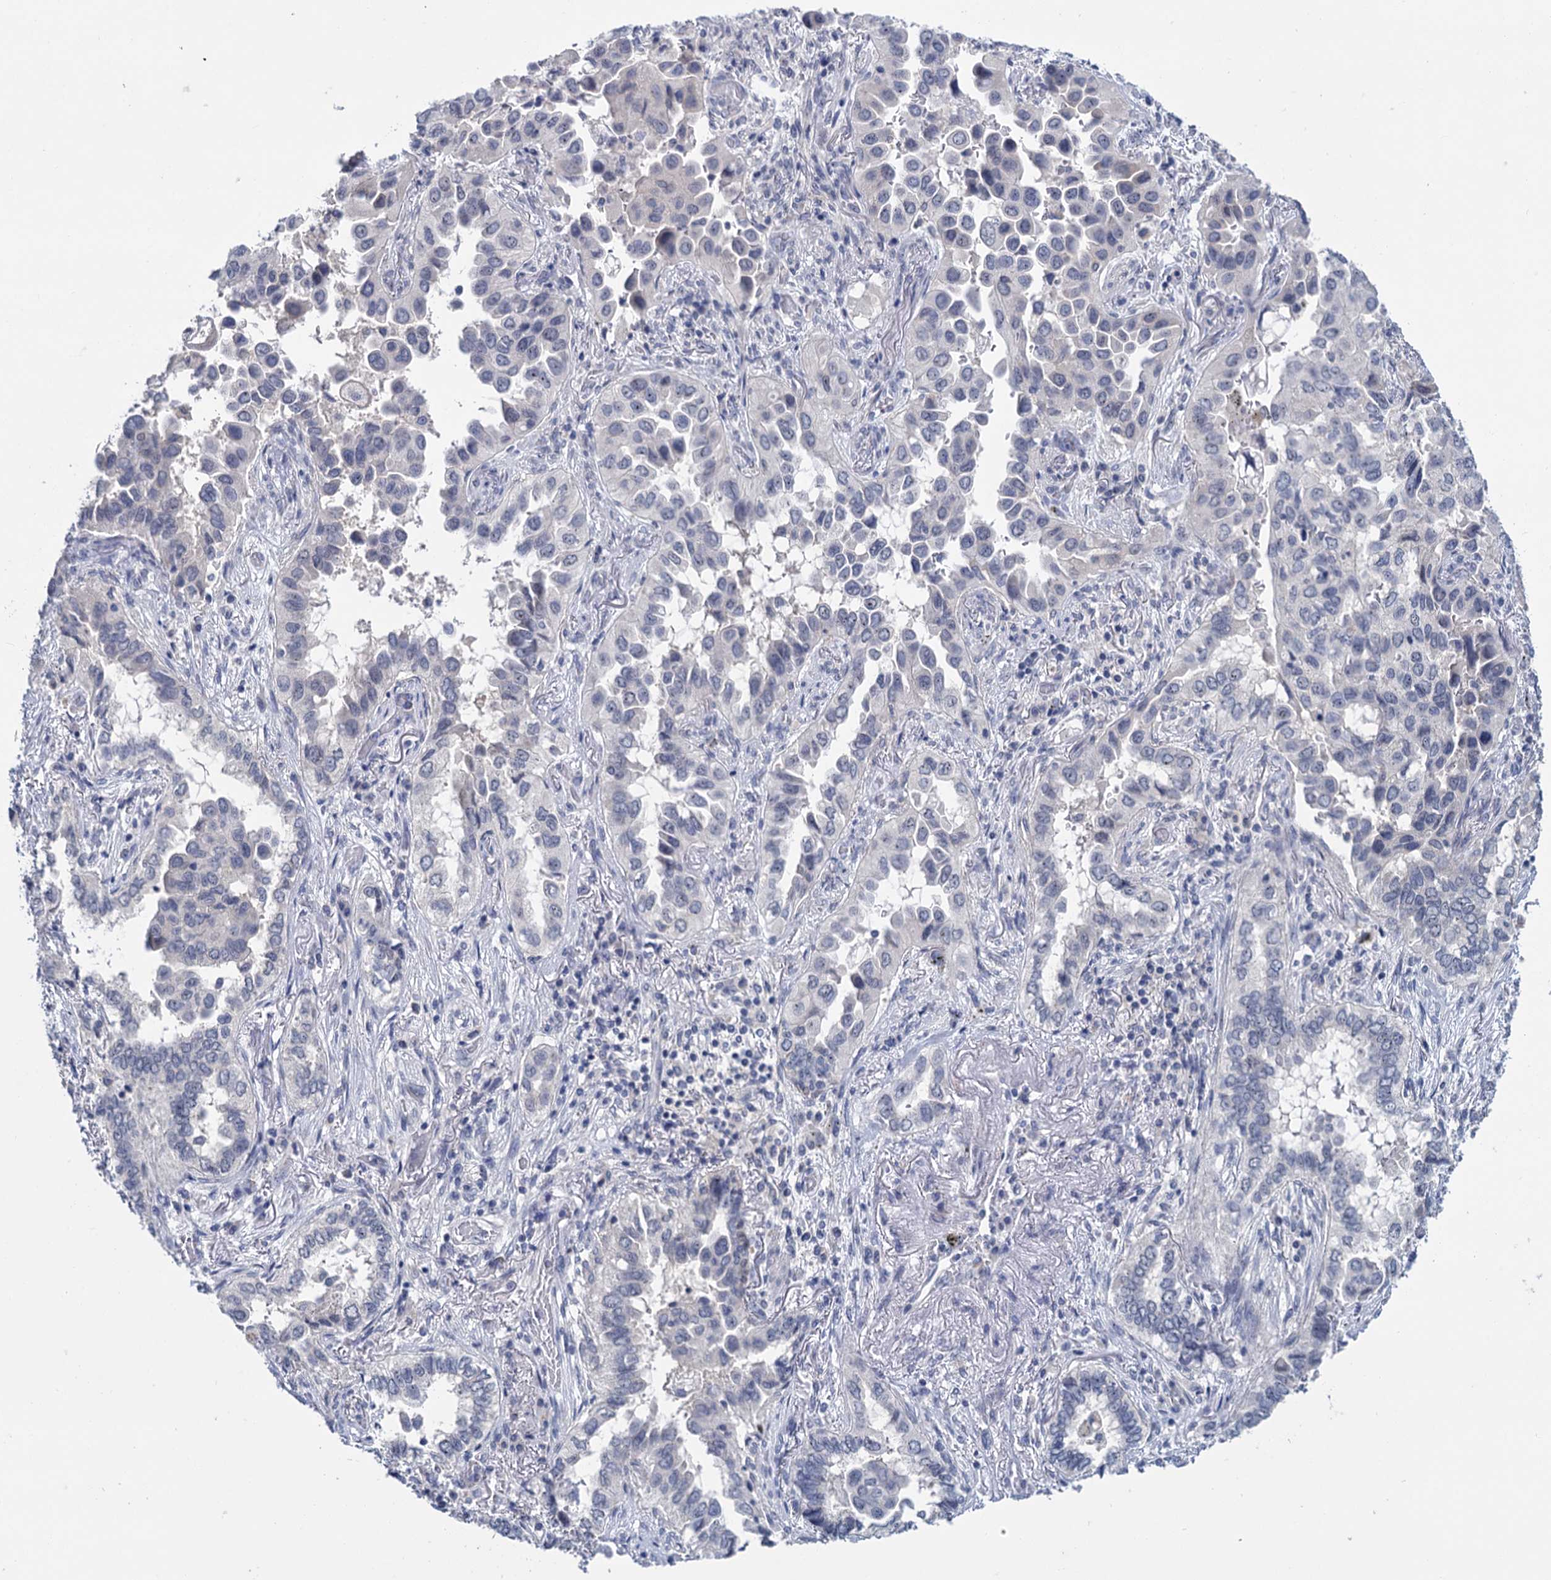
{"staining": {"intensity": "negative", "quantity": "none", "location": "none"}, "tissue": "lung cancer", "cell_type": "Tumor cells", "image_type": "cancer", "snomed": [{"axis": "morphology", "description": "Adenocarcinoma, NOS"}, {"axis": "topography", "description": "Lung"}], "caption": "Tumor cells show no significant staining in lung cancer.", "gene": "SFN", "patient": {"sex": "female", "age": 76}}